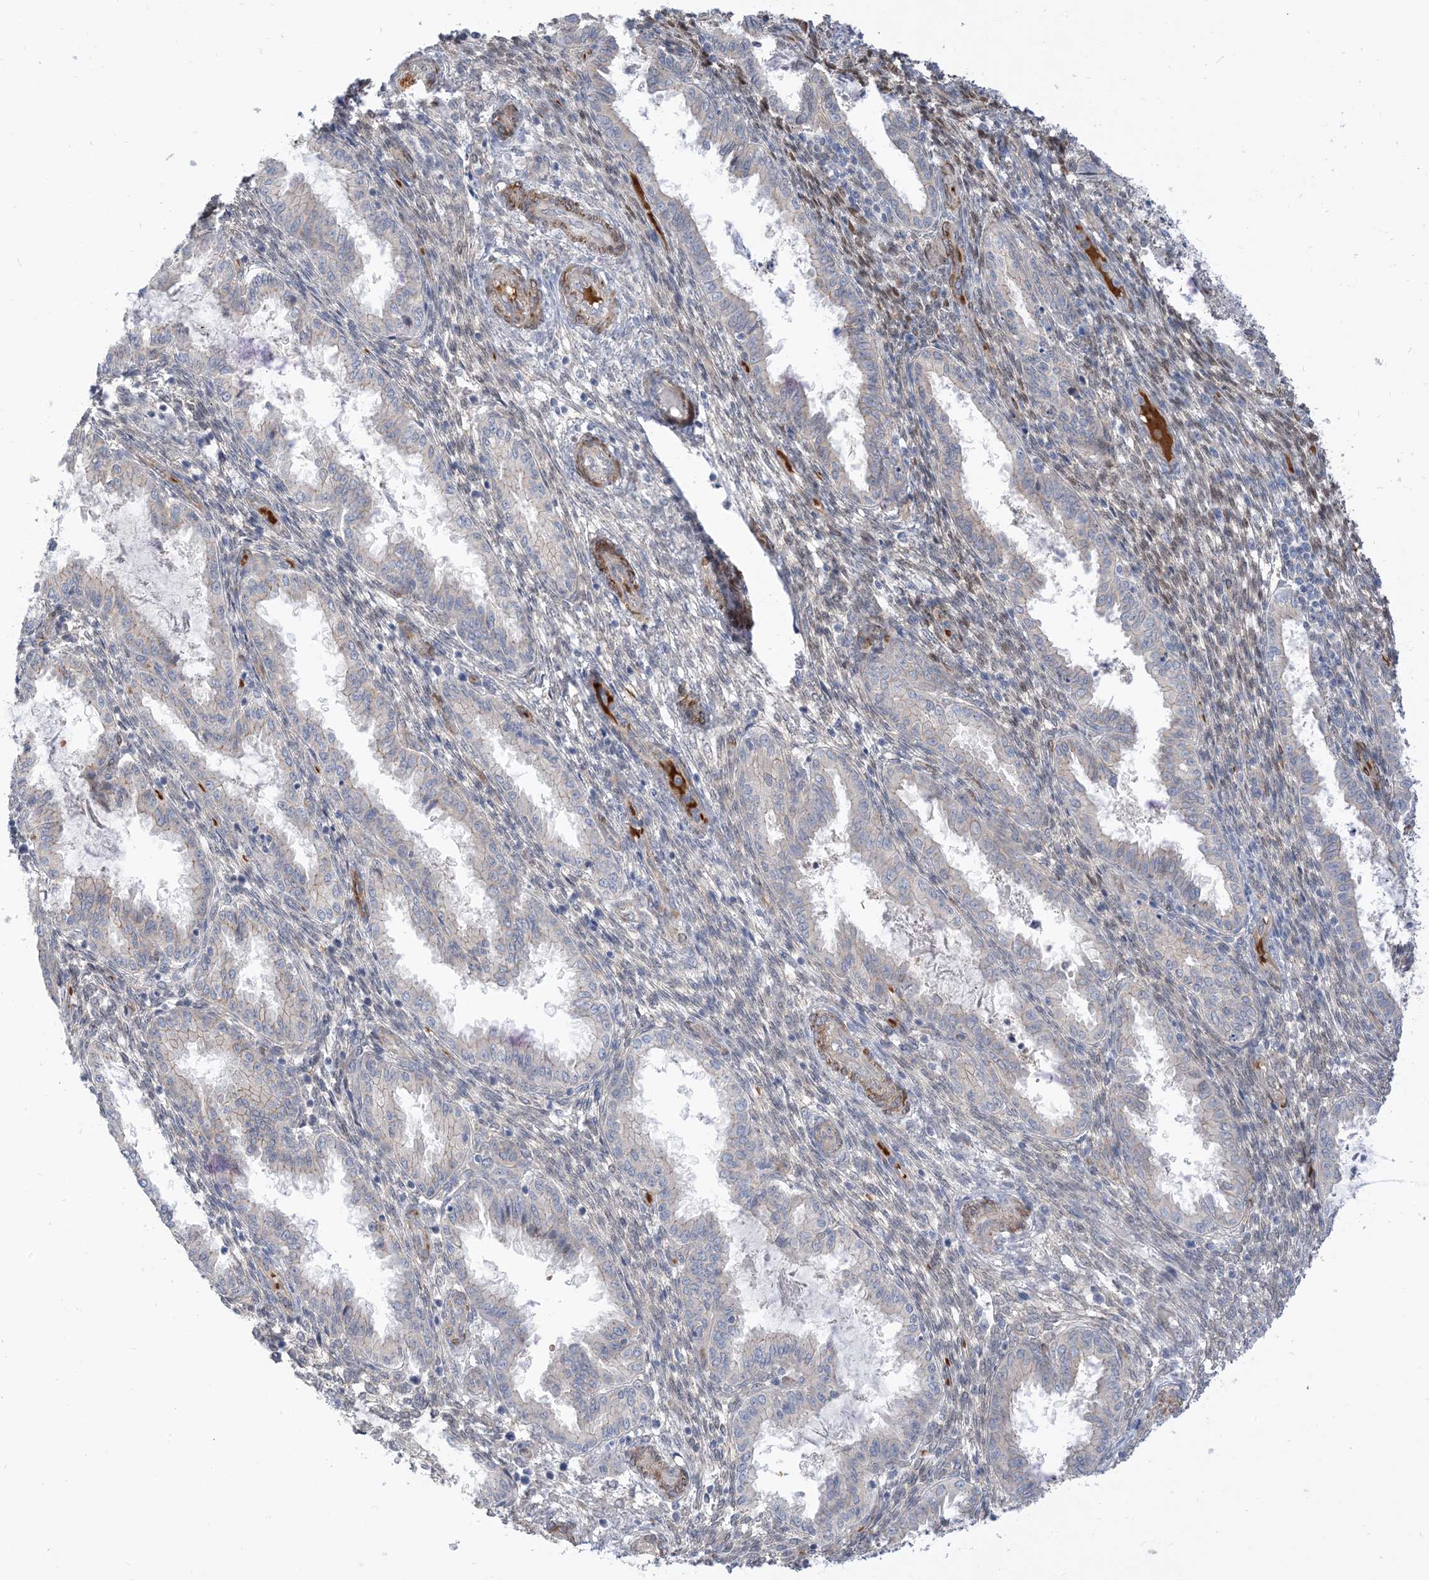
{"staining": {"intensity": "negative", "quantity": "none", "location": "none"}, "tissue": "endometrium", "cell_type": "Cells in endometrial stroma", "image_type": "normal", "snomed": [{"axis": "morphology", "description": "Normal tissue, NOS"}, {"axis": "topography", "description": "Endometrium"}], "caption": "This is an IHC image of benign human endometrium. There is no staining in cells in endometrial stroma.", "gene": "RIN1", "patient": {"sex": "female", "age": 33}}